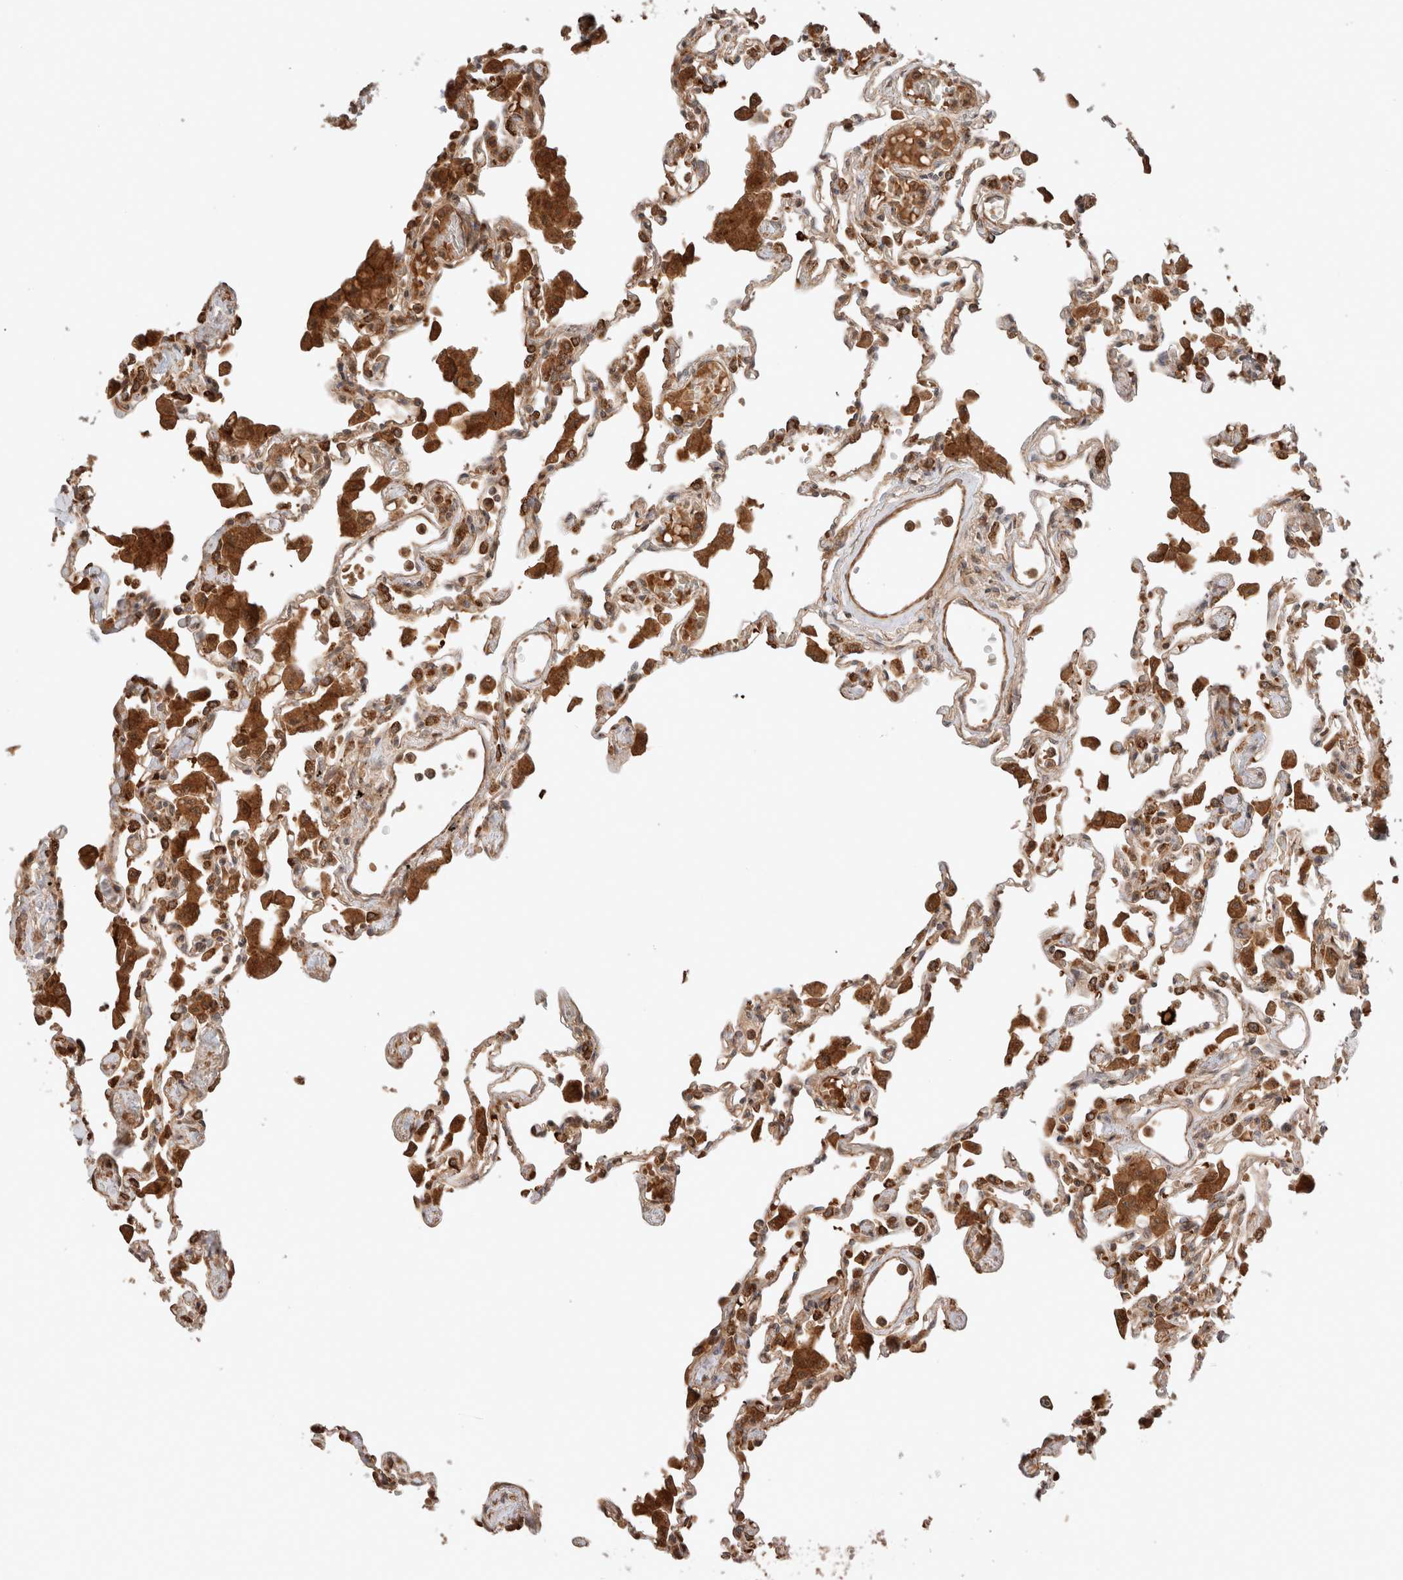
{"staining": {"intensity": "moderate", "quantity": ">75%", "location": "cytoplasmic/membranous"}, "tissue": "lung", "cell_type": "Alveolar cells", "image_type": "normal", "snomed": [{"axis": "morphology", "description": "Normal tissue, NOS"}, {"axis": "topography", "description": "Bronchus"}, {"axis": "topography", "description": "Lung"}], "caption": "A brown stain shows moderate cytoplasmic/membranous positivity of a protein in alveolar cells of unremarkable lung. The staining was performed using DAB, with brown indicating positive protein expression. Nuclei are stained blue with hematoxylin.", "gene": "ZNF649", "patient": {"sex": "female", "age": 49}}